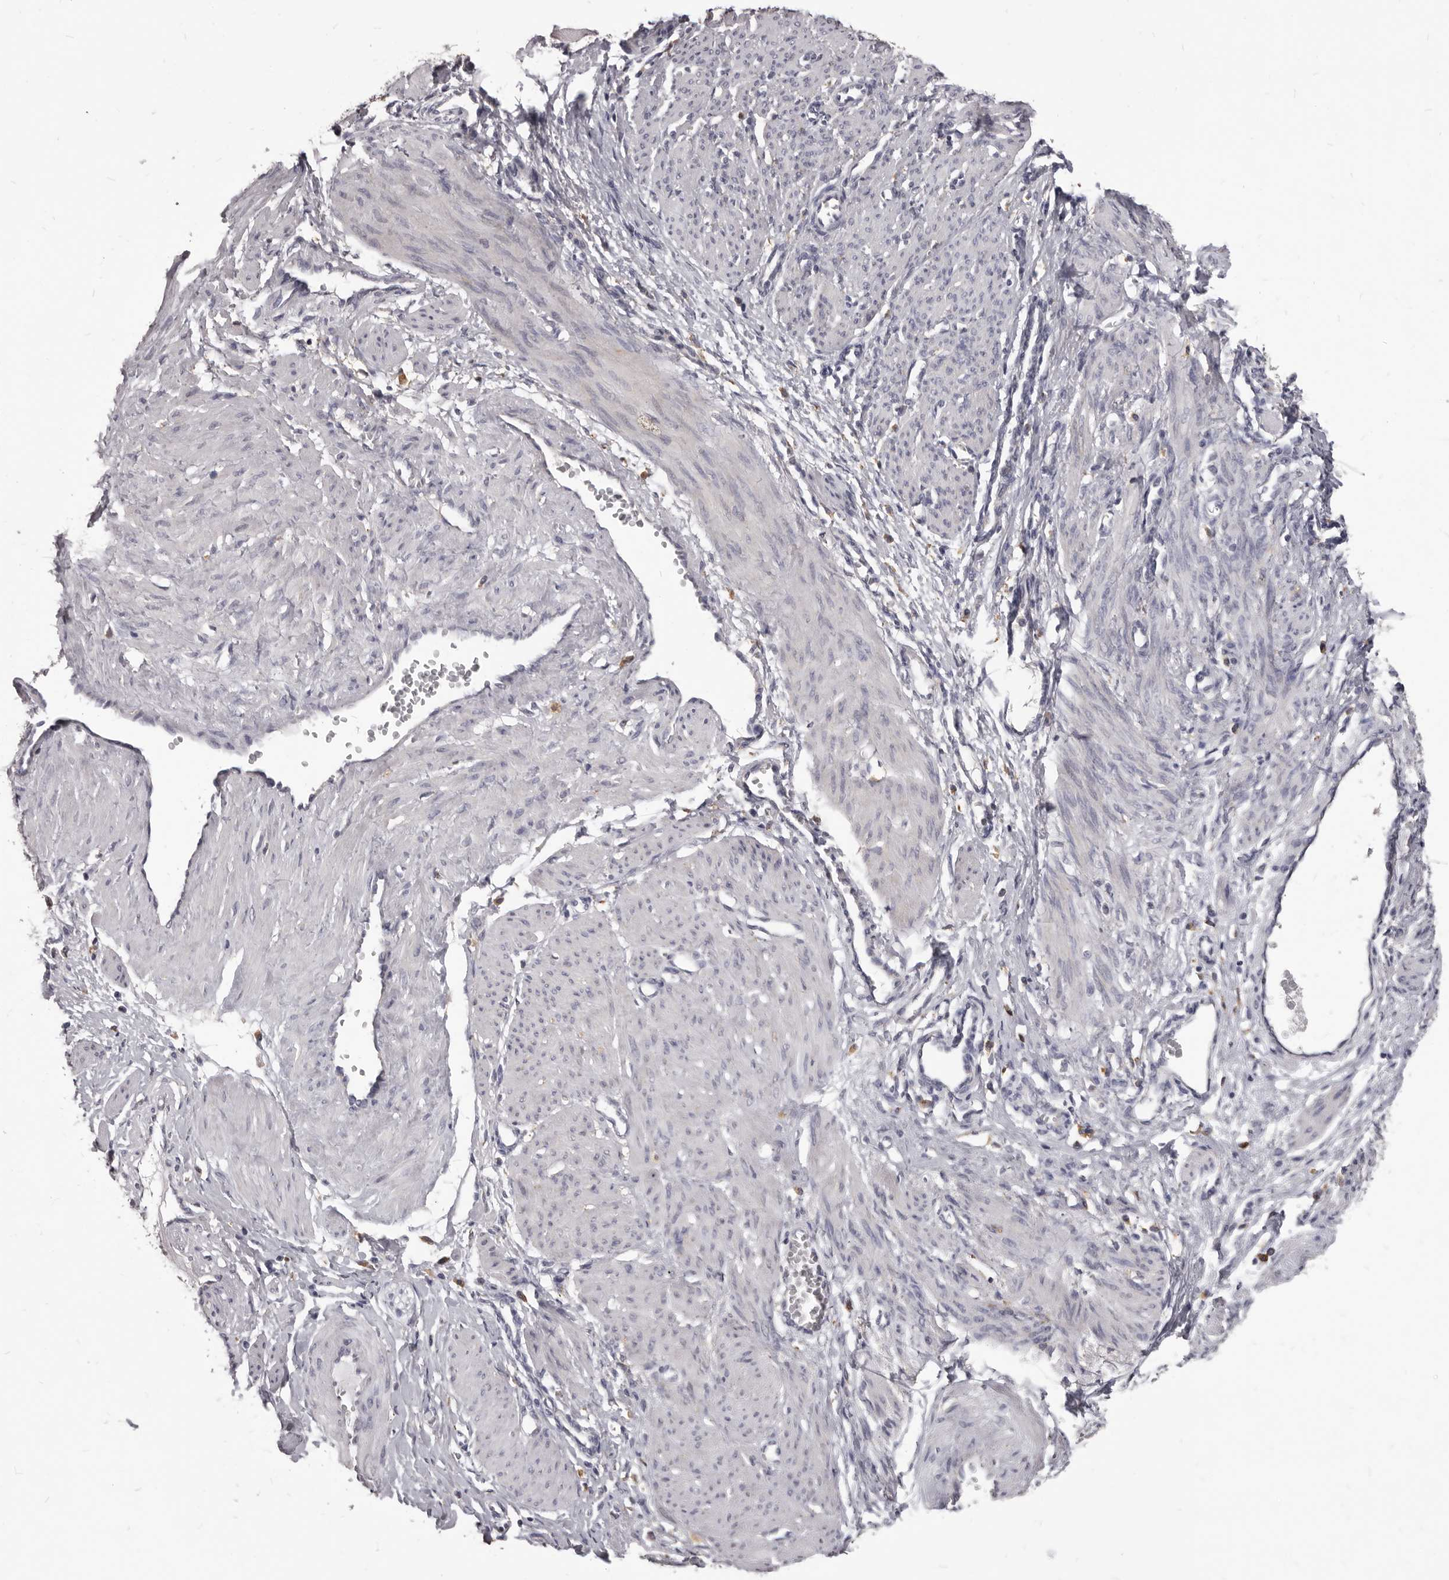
{"staining": {"intensity": "negative", "quantity": "none", "location": "none"}, "tissue": "smooth muscle", "cell_type": "Smooth muscle cells", "image_type": "normal", "snomed": [{"axis": "morphology", "description": "Normal tissue, NOS"}, {"axis": "topography", "description": "Endometrium"}], "caption": "IHC of benign human smooth muscle demonstrates no staining in smooth muscle cells. The staining was performed using DAB to visualize the protein expression in brown, while the nuclei were stained in blue with hematoxylin (Magnification: 20x).", "gene": "PI4K2A", "patient": {"sex": "female", "age": 33}}